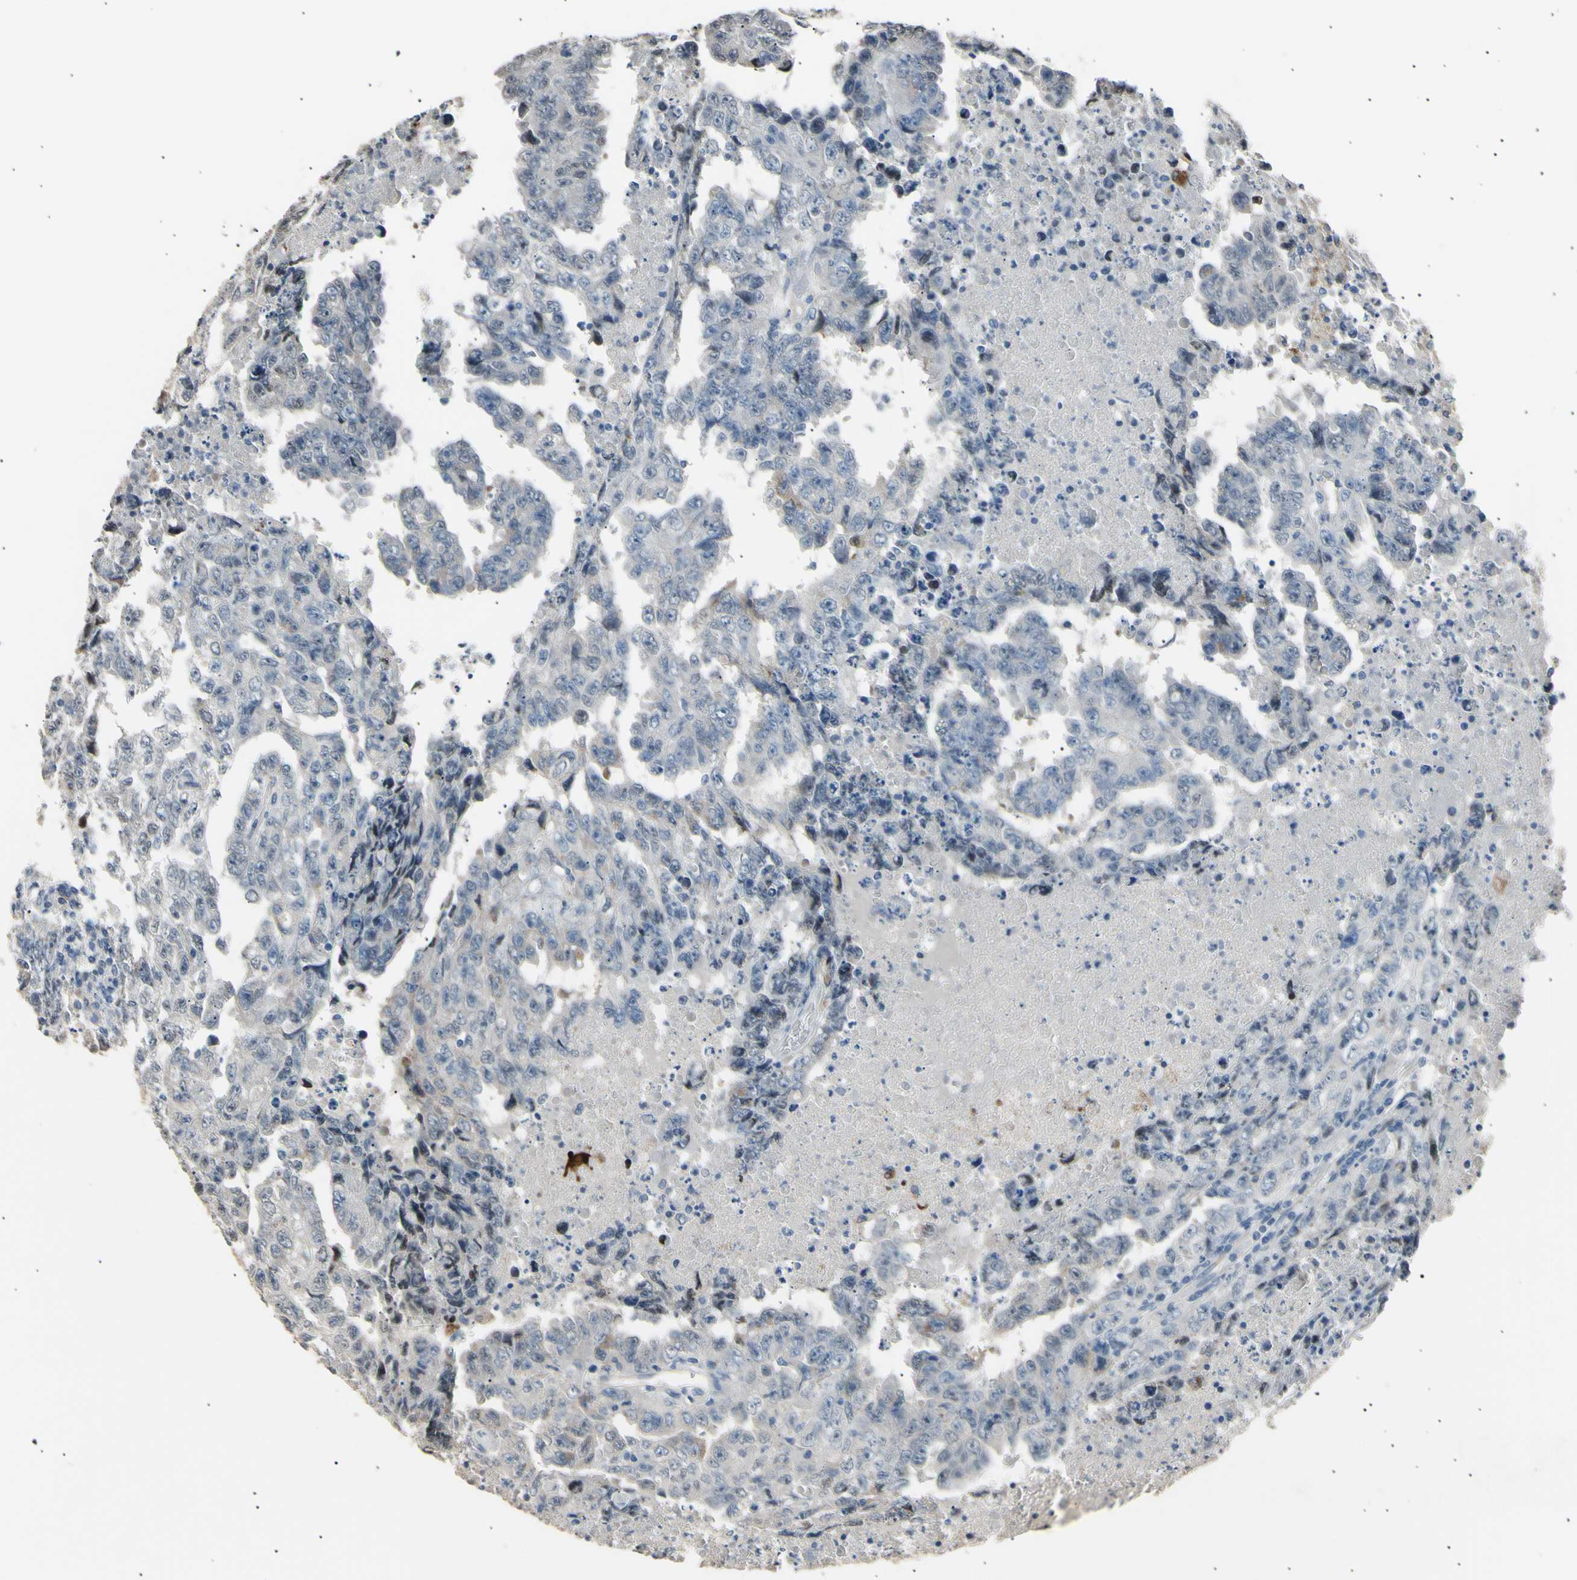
{"staining": {"intensity": "negative", "quantity": "none", "location": "none"}, "tissue": "testis cancer", "cell_type": "Tumor cells", "image_type": "cancer", "snomed": [{"axis": "morphology", "description": "Necrosis, NOS"}, {"axis": "morphology", "description": "Carcinoma, Embryonal, NOS"}, {"axis": "topography", "description": "Testis"}], "caption": "This is an immunohistochemistry histopathology image of testis embryonal carcinoma. There is no staining in tumor cells.", "gene": "LDLR", "patient": {"sex": "male", "age": 19}}